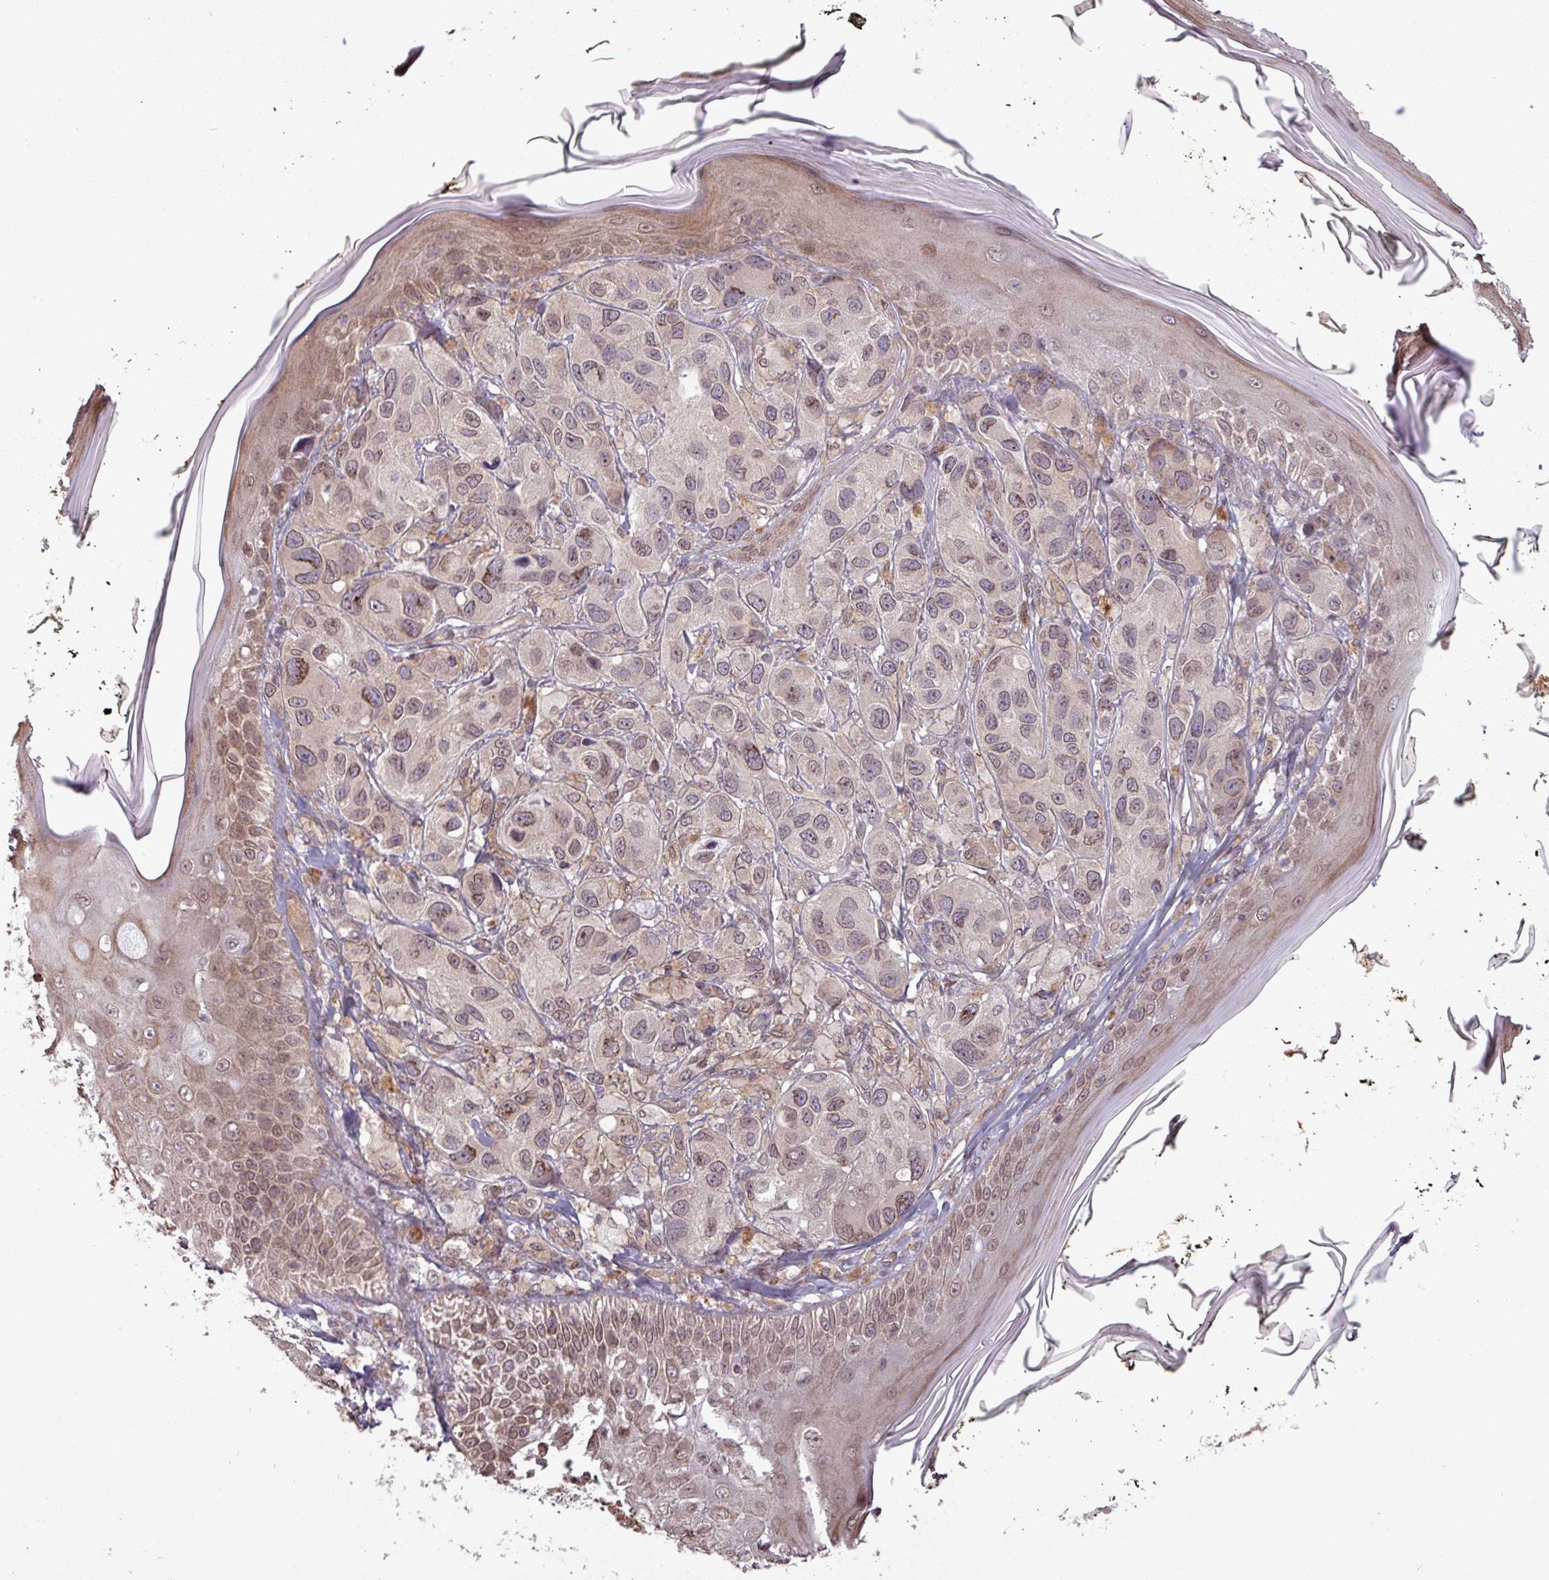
{"staining": {"intensity": "weak", "quantity": "25%-75%", "location": "cytoplasmic/membranous,nuclear"}, "tissue": "melanoma", "cell_type": "Tumor cells", "image_type": "cancer", "snomed": [{"axis": "morphology", "description": "Malignant melanoma, NOS"}, {"axis": "topography", "description": "Skin"}], "caption": "Melanoma tissue exhibits weak cytoplasmic/membranous and nuclear expression in approximately 25%-75% of tumor cells", "gene": "RBM4B", "patient": {"sex": "male", "age": 42}}